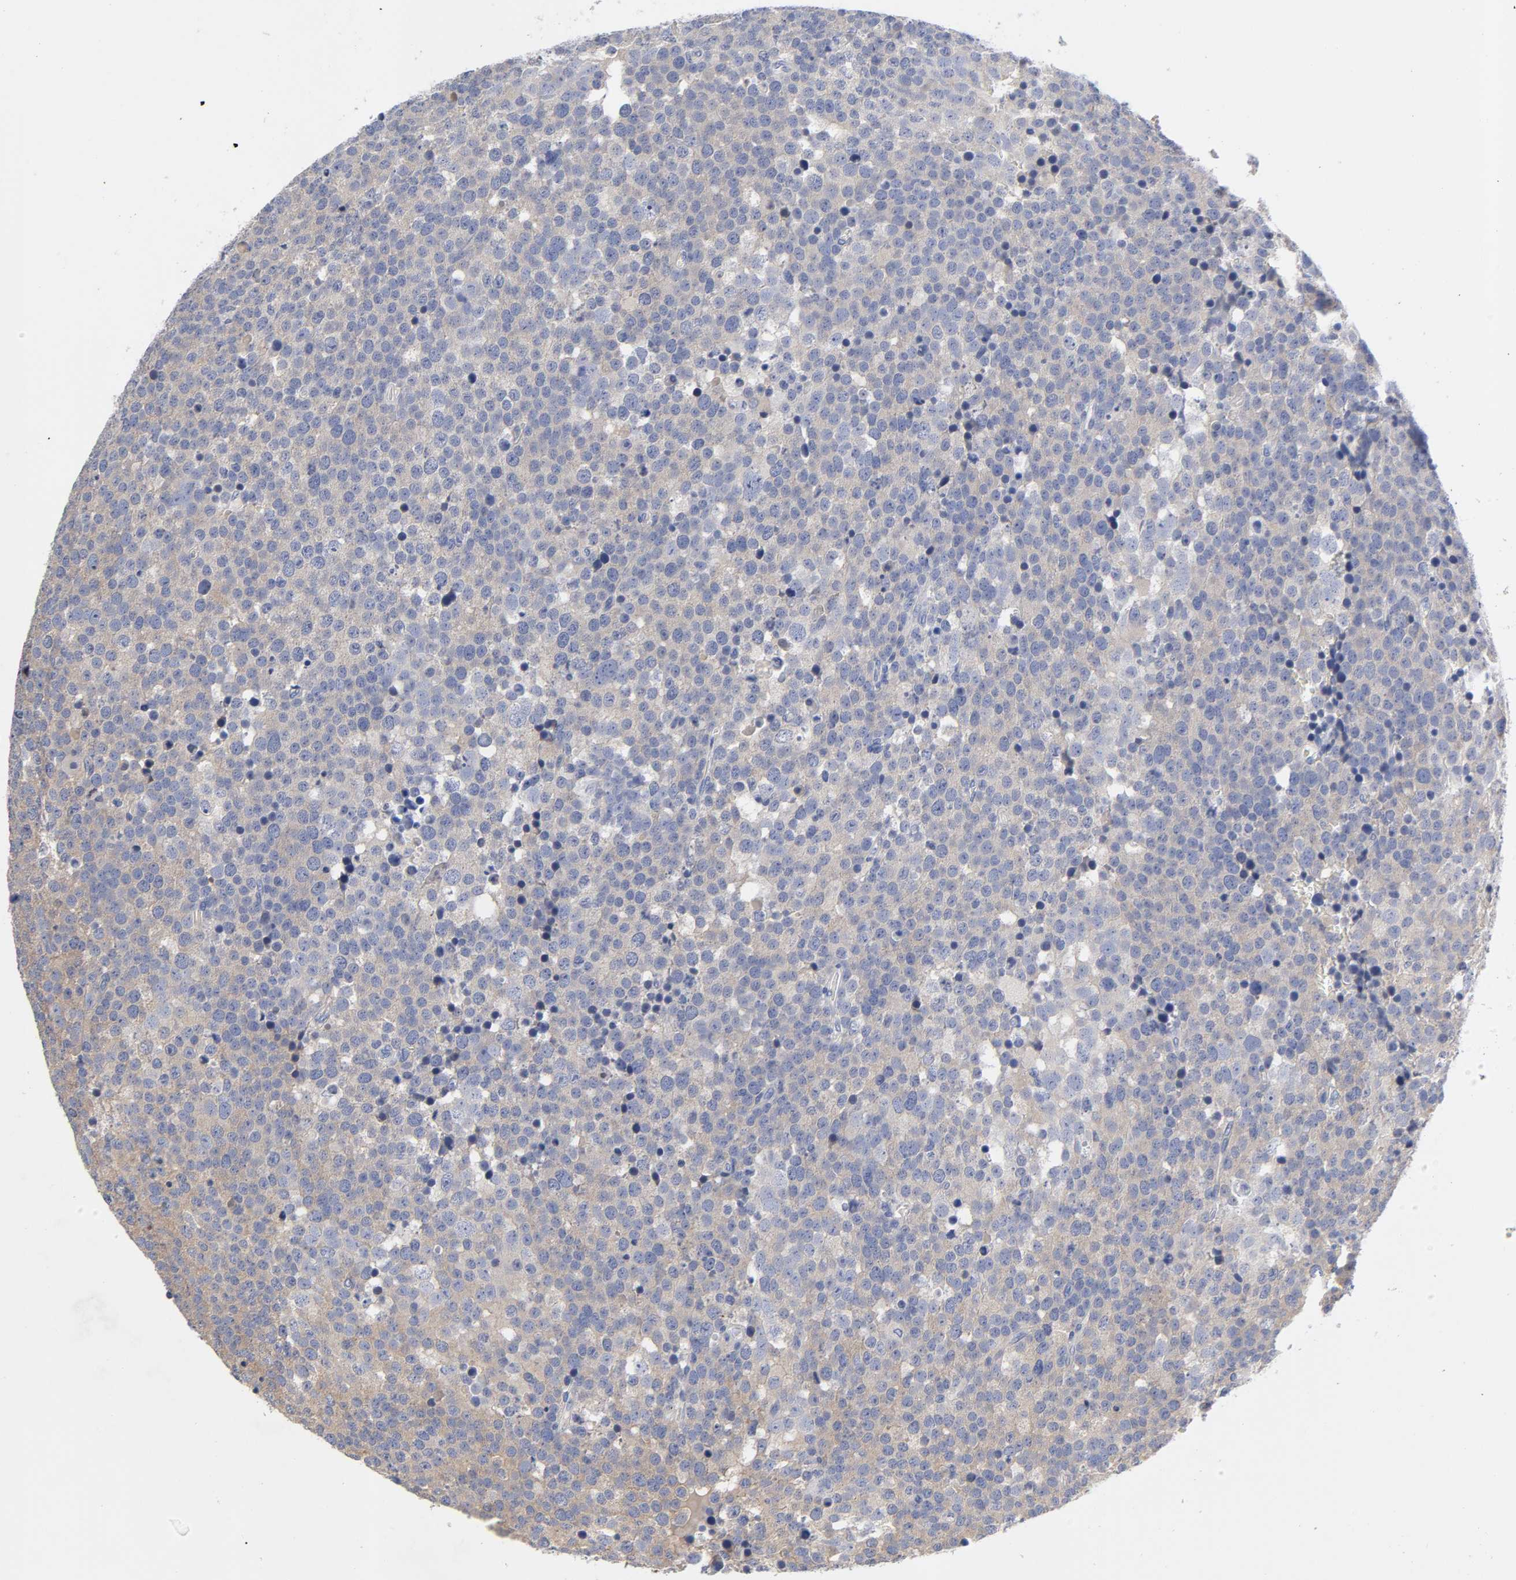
{"staining": {"intensity": "weak", "quantity": ">75%", "location": "cytoplasmic/membranous"}, "tissue": "testis cancer", "cell_type": "Tumor cells", "image_type": "cancer", "snomed": [{"axis": "morphology", "description": "Seminoma, NOS"}, {"axis": "topography", "description": "Testis"}], "caption": "This is a photomicrograph of immunohistochemistry staining of testis cancer (seminoma), which shows weak staining in the cytoplasmic/membranous of tumor cells.", "gene": "RPS29", "patient": {"sex": "male", "age": 71}}